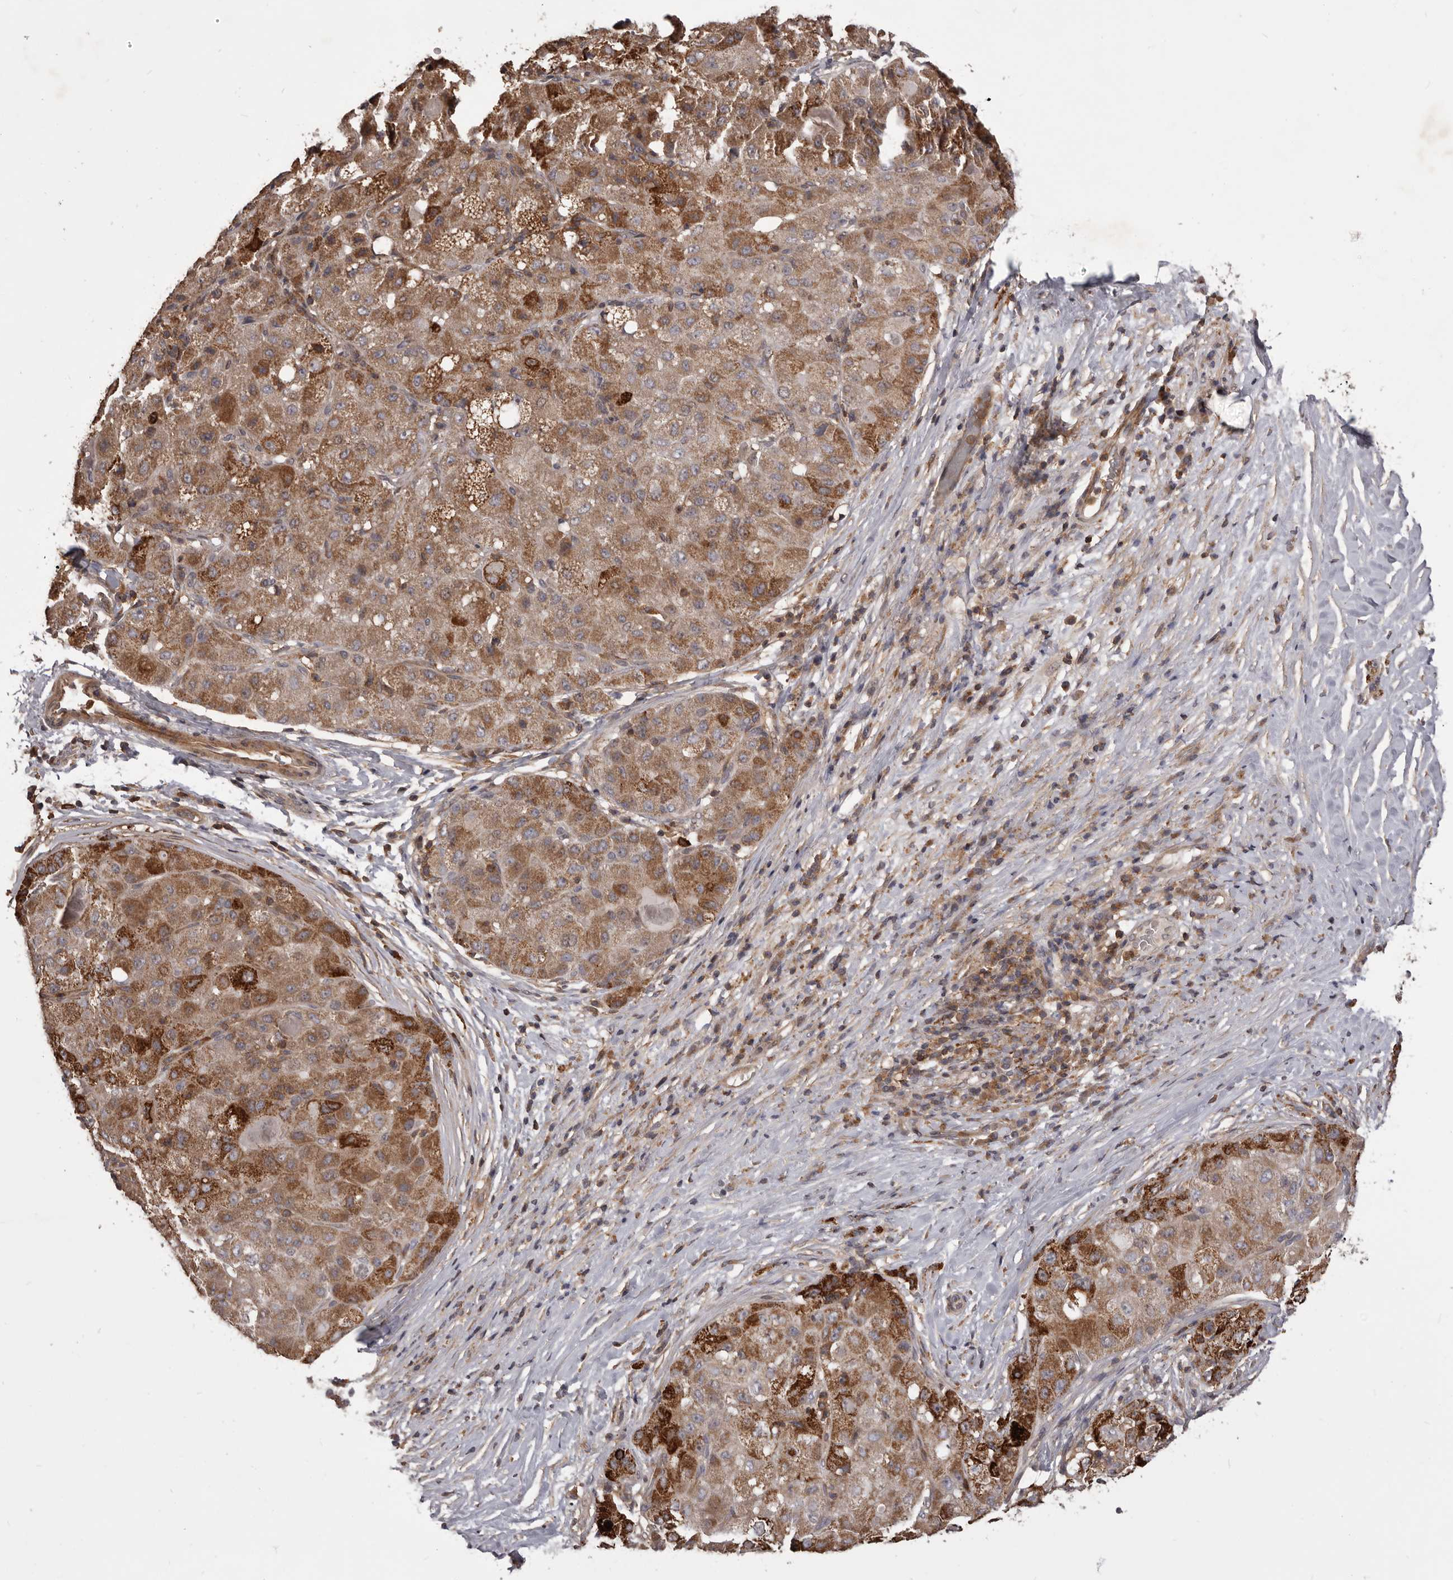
{"staining": {"intensity": "moderate", "quantity": ">75%", "location": "cytoplasmic/membranous"}, "tissue": "liver cancer", "cell_type": "Tumor cells", "image_type": "cancer", "snomed": [{"axis": "morphology", "description": "Carcinoma, Hepatocellular, NOS"}, {"axis": "topography", "description": "Liver"}], "caption": "Immunohistochemistry of liver cancer reveals medium levels of moderate cytoplasmic/membranous staining in approximately >75% of tumor cells.", "gene": "GLIPR2", "patient": {"sex": "male", "age": 80}}